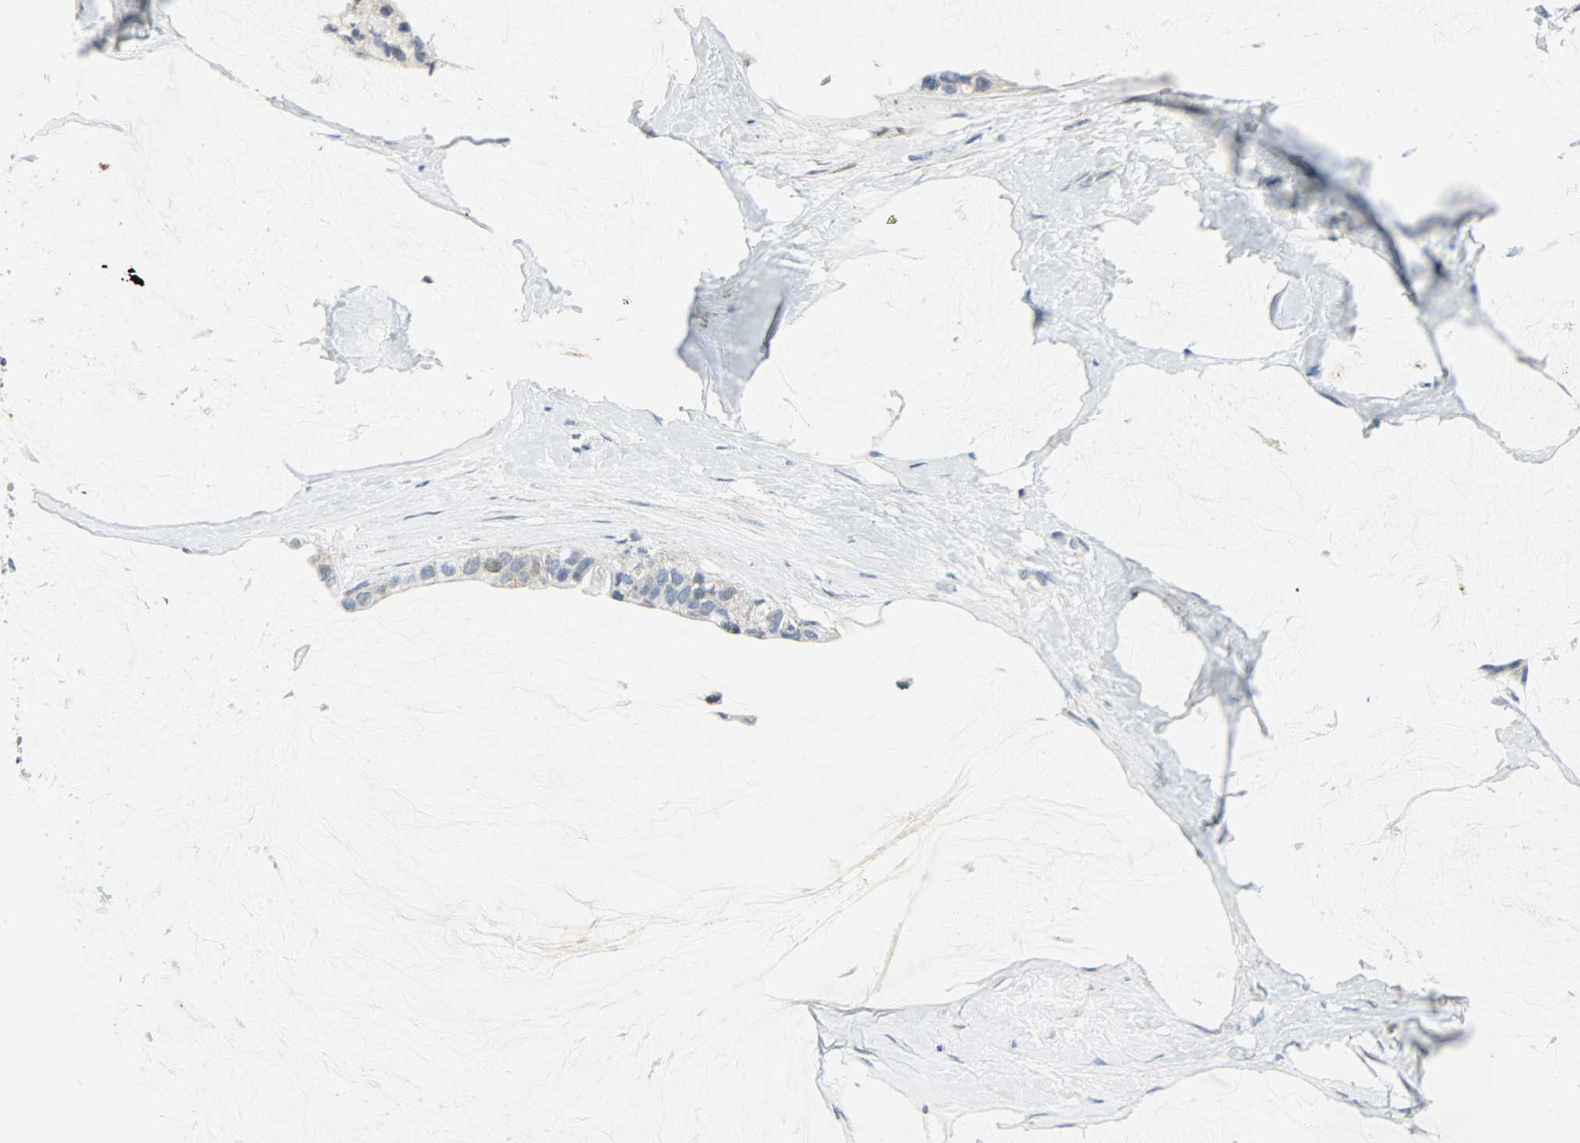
{"staining": {"intensity": "moderate", "quantity": "<25%", "location": "nuclear"}, "tissue": "ovarian cancer", "cell_type": "Tumor cells", "image_type": "cancer", "snomed": [{"axis": "morphology", "description": "Cystadenocarcinoma, mucinous, NOS"}, {"axis": "topography", "description": "Ovary"}], "caption": "High-magnification brightfield microscopy of mucinous cystadenocarcinoma (ovarian) stained with DAB (brown) and counterstained with hematoxylin (blue). tumor cells exhibit moderate nuclear positivity is seen in about<25% of cells.", "gene": "AURKB", "patient": {"sex": "female", "age": 39}}